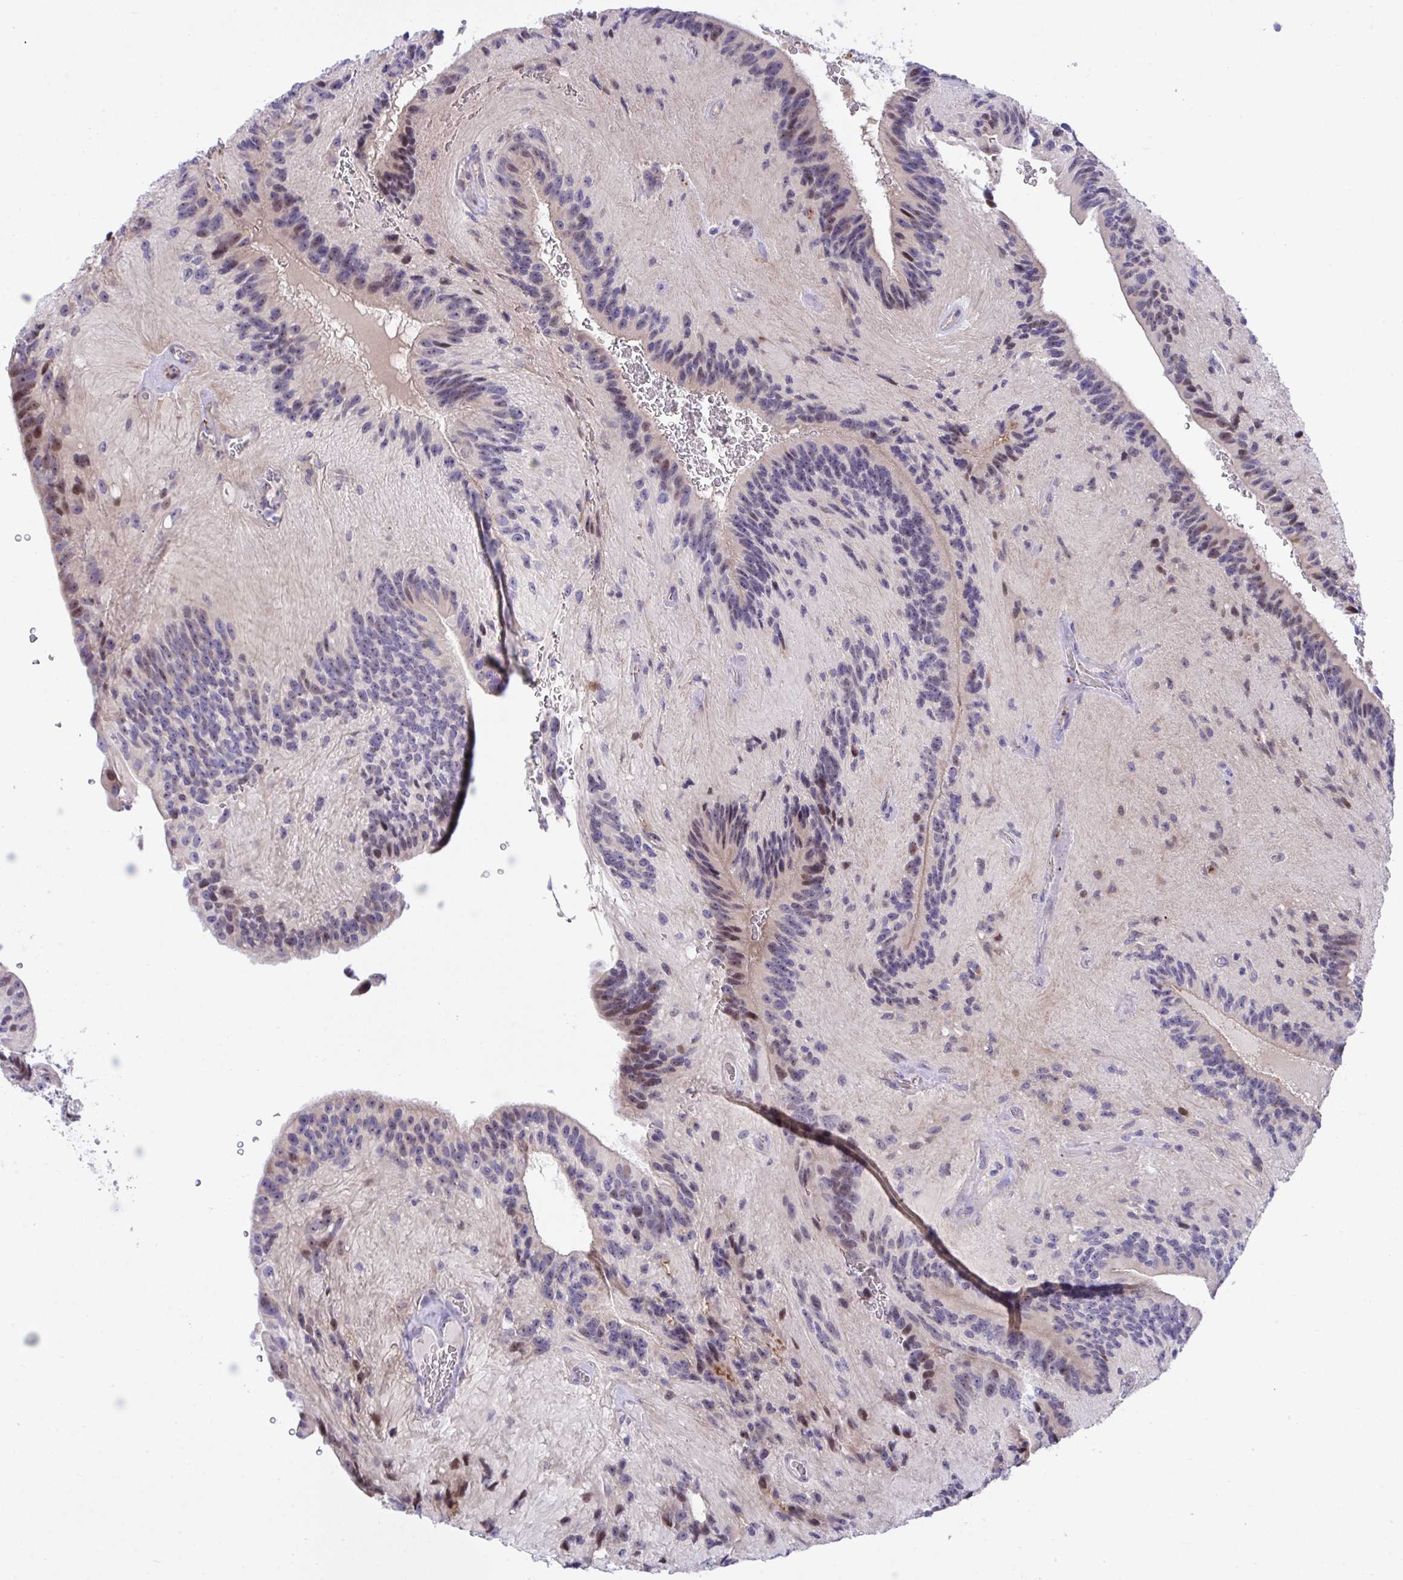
{"staining": {"intensity": "moderate", "quantity": "25%-75%", "location": "nuclear"}, "tissue": "glioma", "cell_type": "Tumor cells", "image_type": "cancer", "snomed": [{"axis": "morphology", "description": "Glioma, malignant, Low grade"}, {"axis": "topography", "description": "Brain"}], "caption": "About 25%-75% of tumor cells in human glioma reveal moderate nuclear protein expression as visualized by brown immunohistochemical staining.", "gene": "CENPQ", "patient": {"sex": "male", "age": 31}}